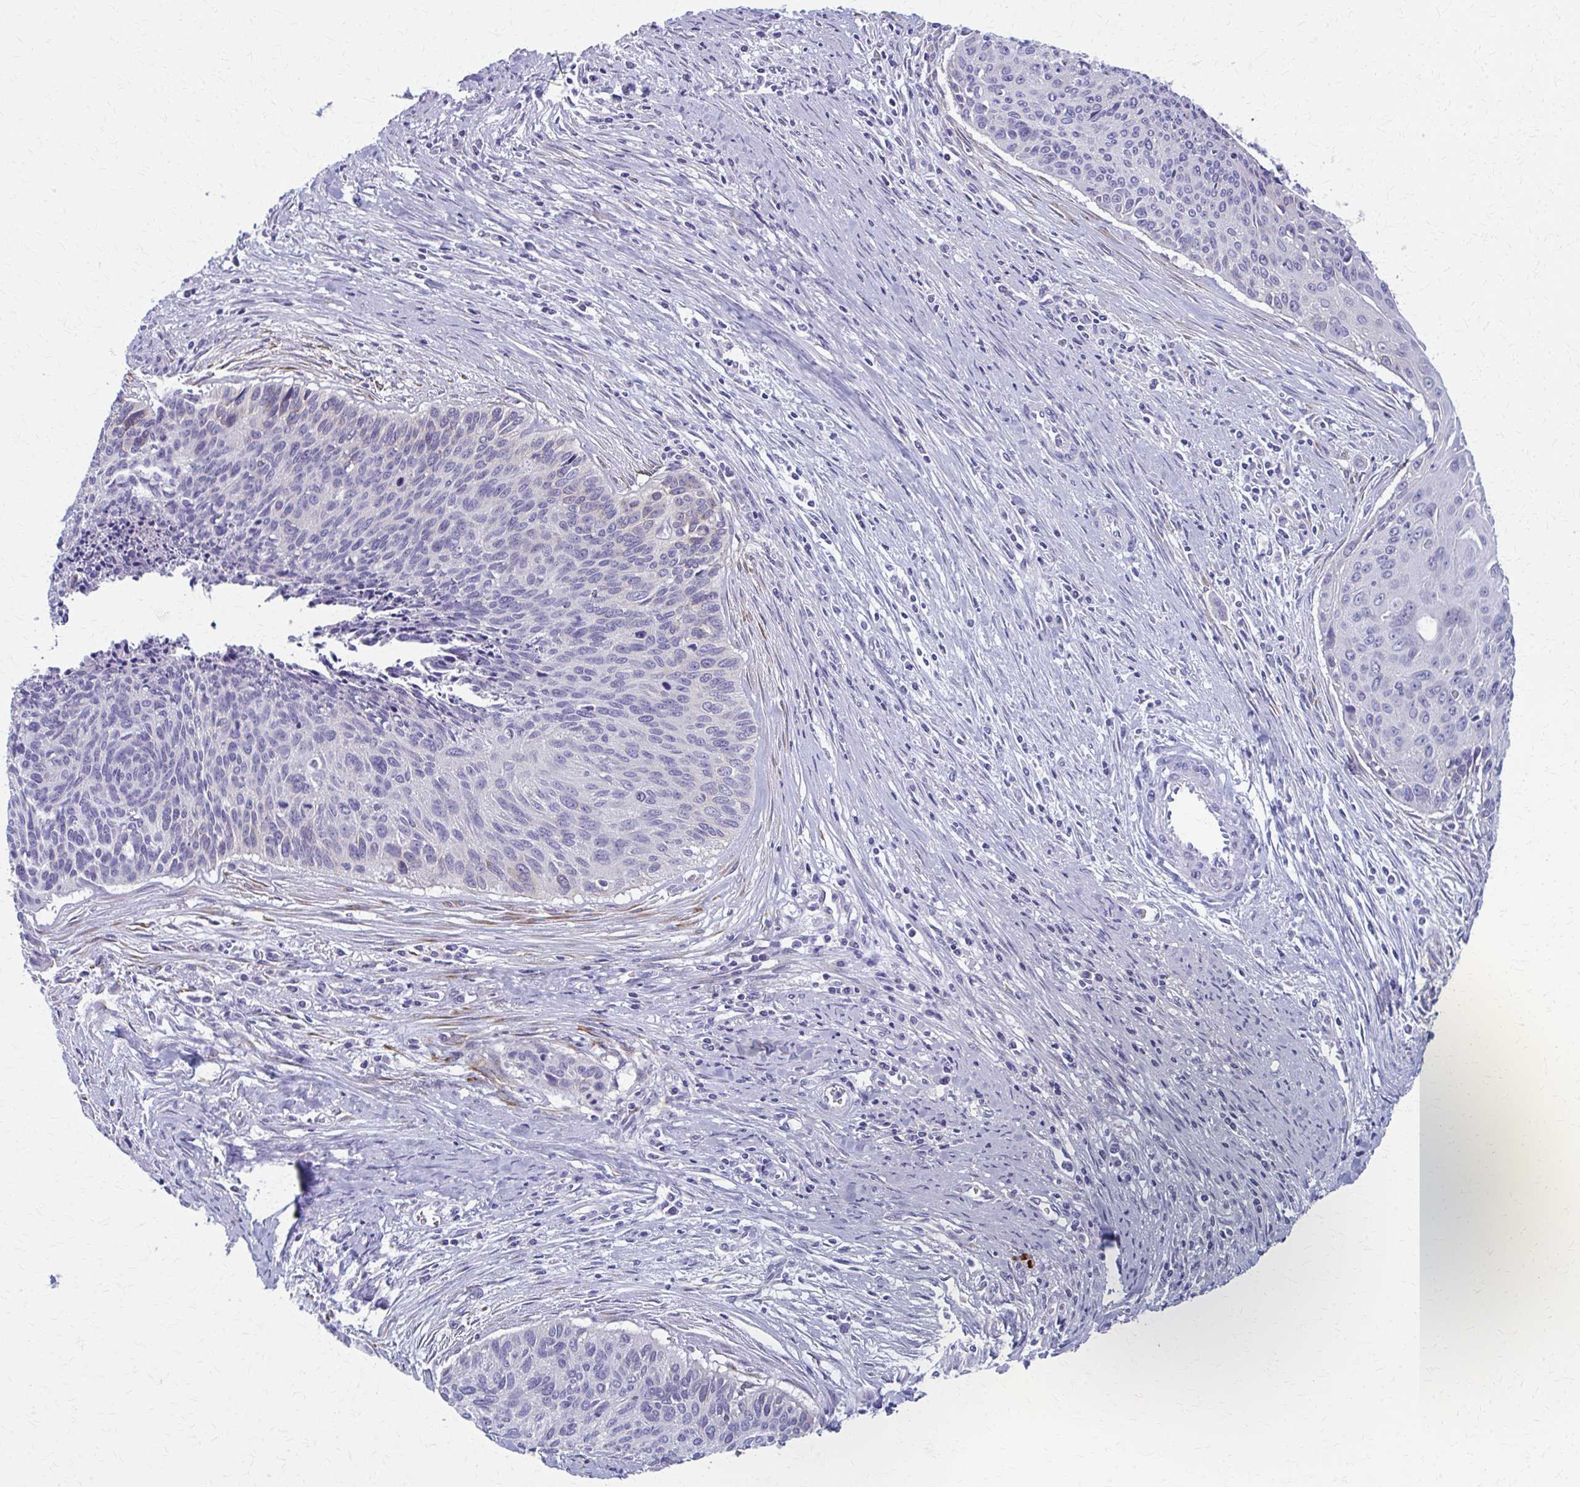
{"staining": {"intensity": "negative", "quantity": "none", "location": "none"}, "tissue": "cervical cancer", "cell_type": "Tumor cells", "image_type": "cancer", "snomed": [{"axis": "morphology", "description": "Squamous cell carcinoma, NOS"}, {"axis": "topography", "description": "Cervix"}], "caption": "DAB (3,3'-diaminobenzidine) immunohistochemical staining of human squamous cell carcinoma (cervical) reveals no significant positivity in tumor cells. Nuclei are stained in blue.", "gene": "SPATS2L", "patient": {"sex": "female", "age": 55}}